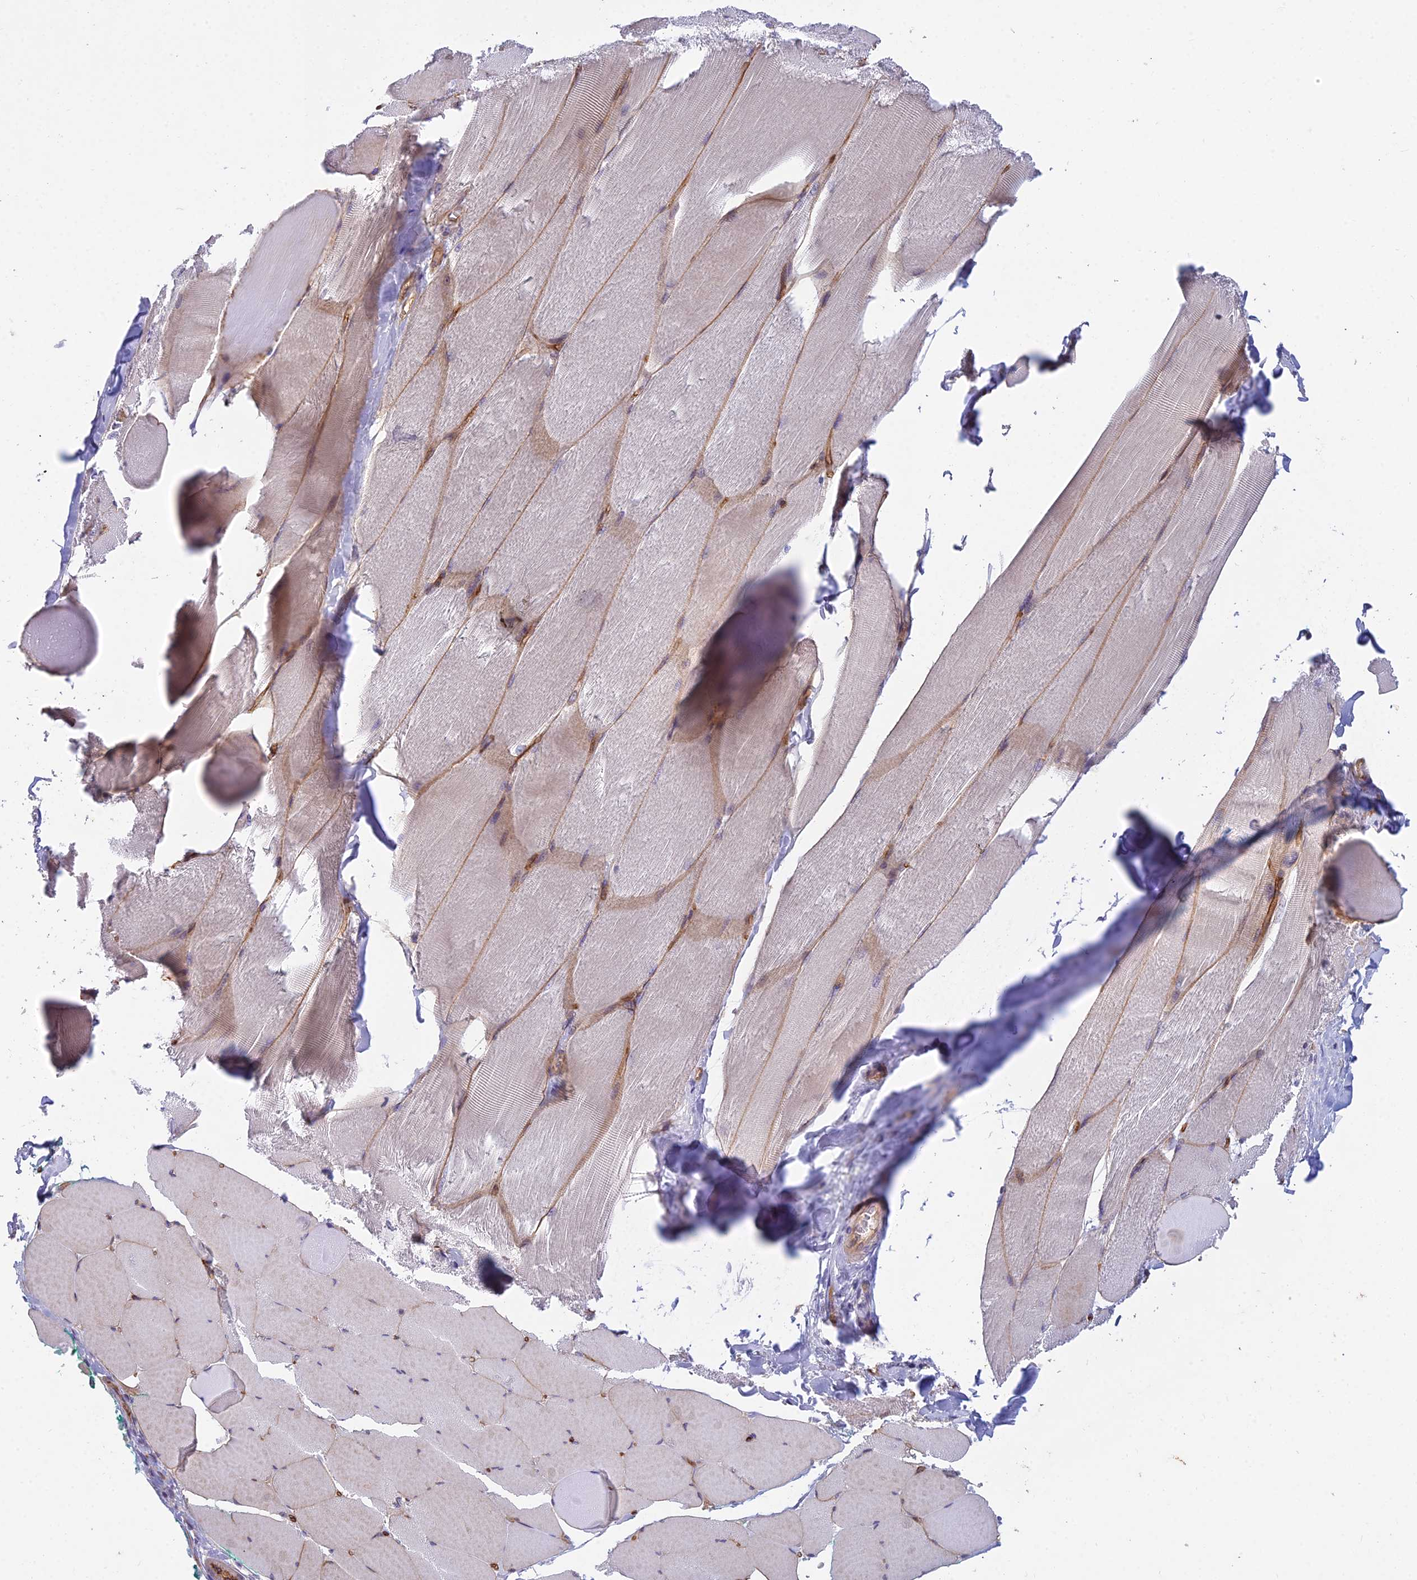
{"staining": {"intensity": "weak", "quantity": "25%-75%", "location": "cytoplasmic/membranous"}, "tissue": "skeletal muscle", "cell_type": "Myocytes", "image_type": "normal", "snomed": [{"axis": "morphology", "description": "Normal tissue, NOS"}, {"axis": "morphology", "description": "Squamous cell carcinoma, NOS"}, {"axis": "topography", "description": "Skeletal muscle"}], "caption": "Protein analysis of unremarkable skeletal muscle reveals weak cytoplasmic/membranous positivity in approximately 25%-75% of myocytes.", "gene": "DUS2", "patient": {"sex": "male", "age": 51}}